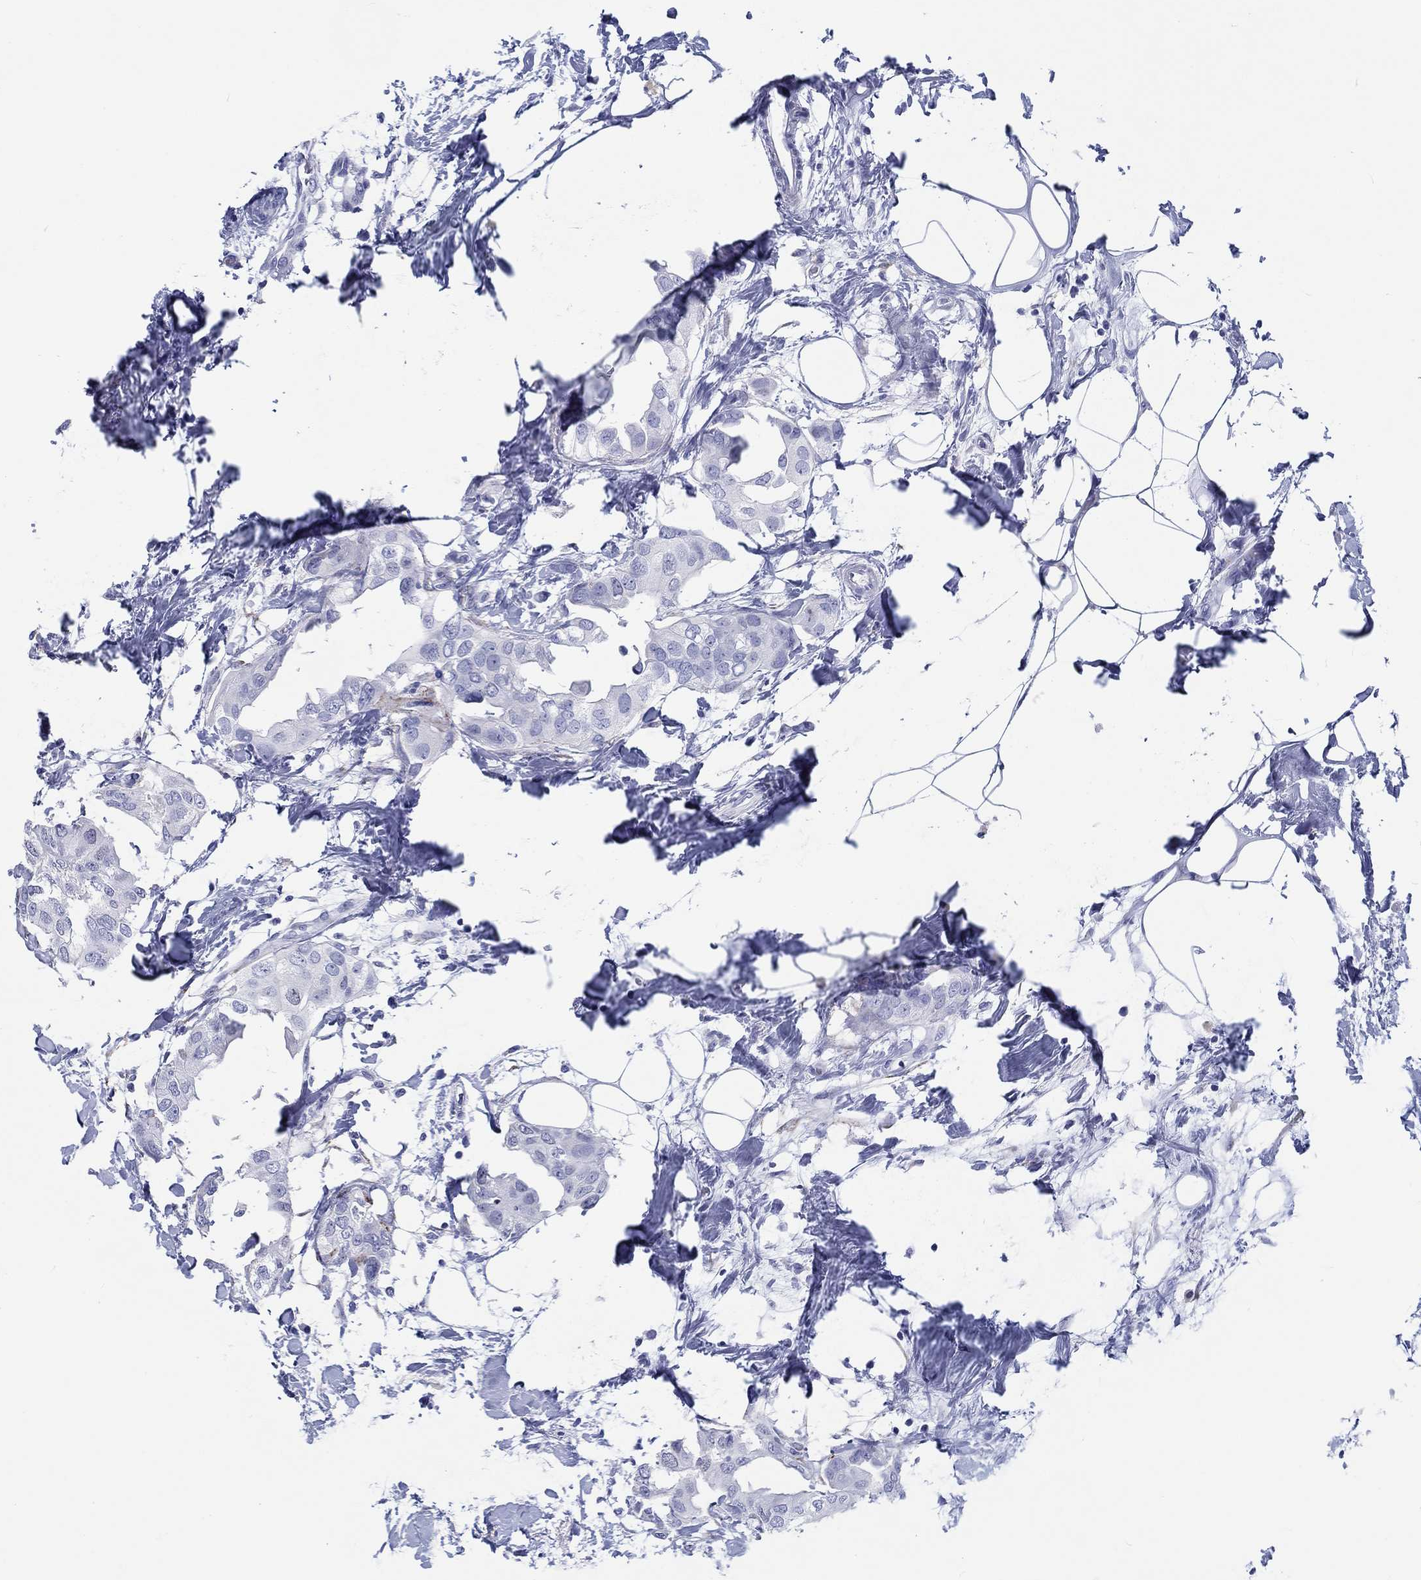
{"staining": {"intensity": "negative", "quantity": "none", "location": "none"}, "tissue": "breast cancer", "cell_type": "Tumor cells", "image_type": "cancer", "snomed": [{"axis": "morphology", "description": "Normal tissue, NOS"}, {"axis": "morphology", "description": "Duct carcinoma"}, {"axis": "topography", "description": "Breast"}], "caption": "This is a image of immunohistochemistry (IHC) staining of intraductal carcinoma (breast), which shows no staining in tumor cells. (Immunohistochemistry, brightfield microscopy, high magnification).", "gene": "H1-1", "patient": {"sex": "female", "age": 40}}